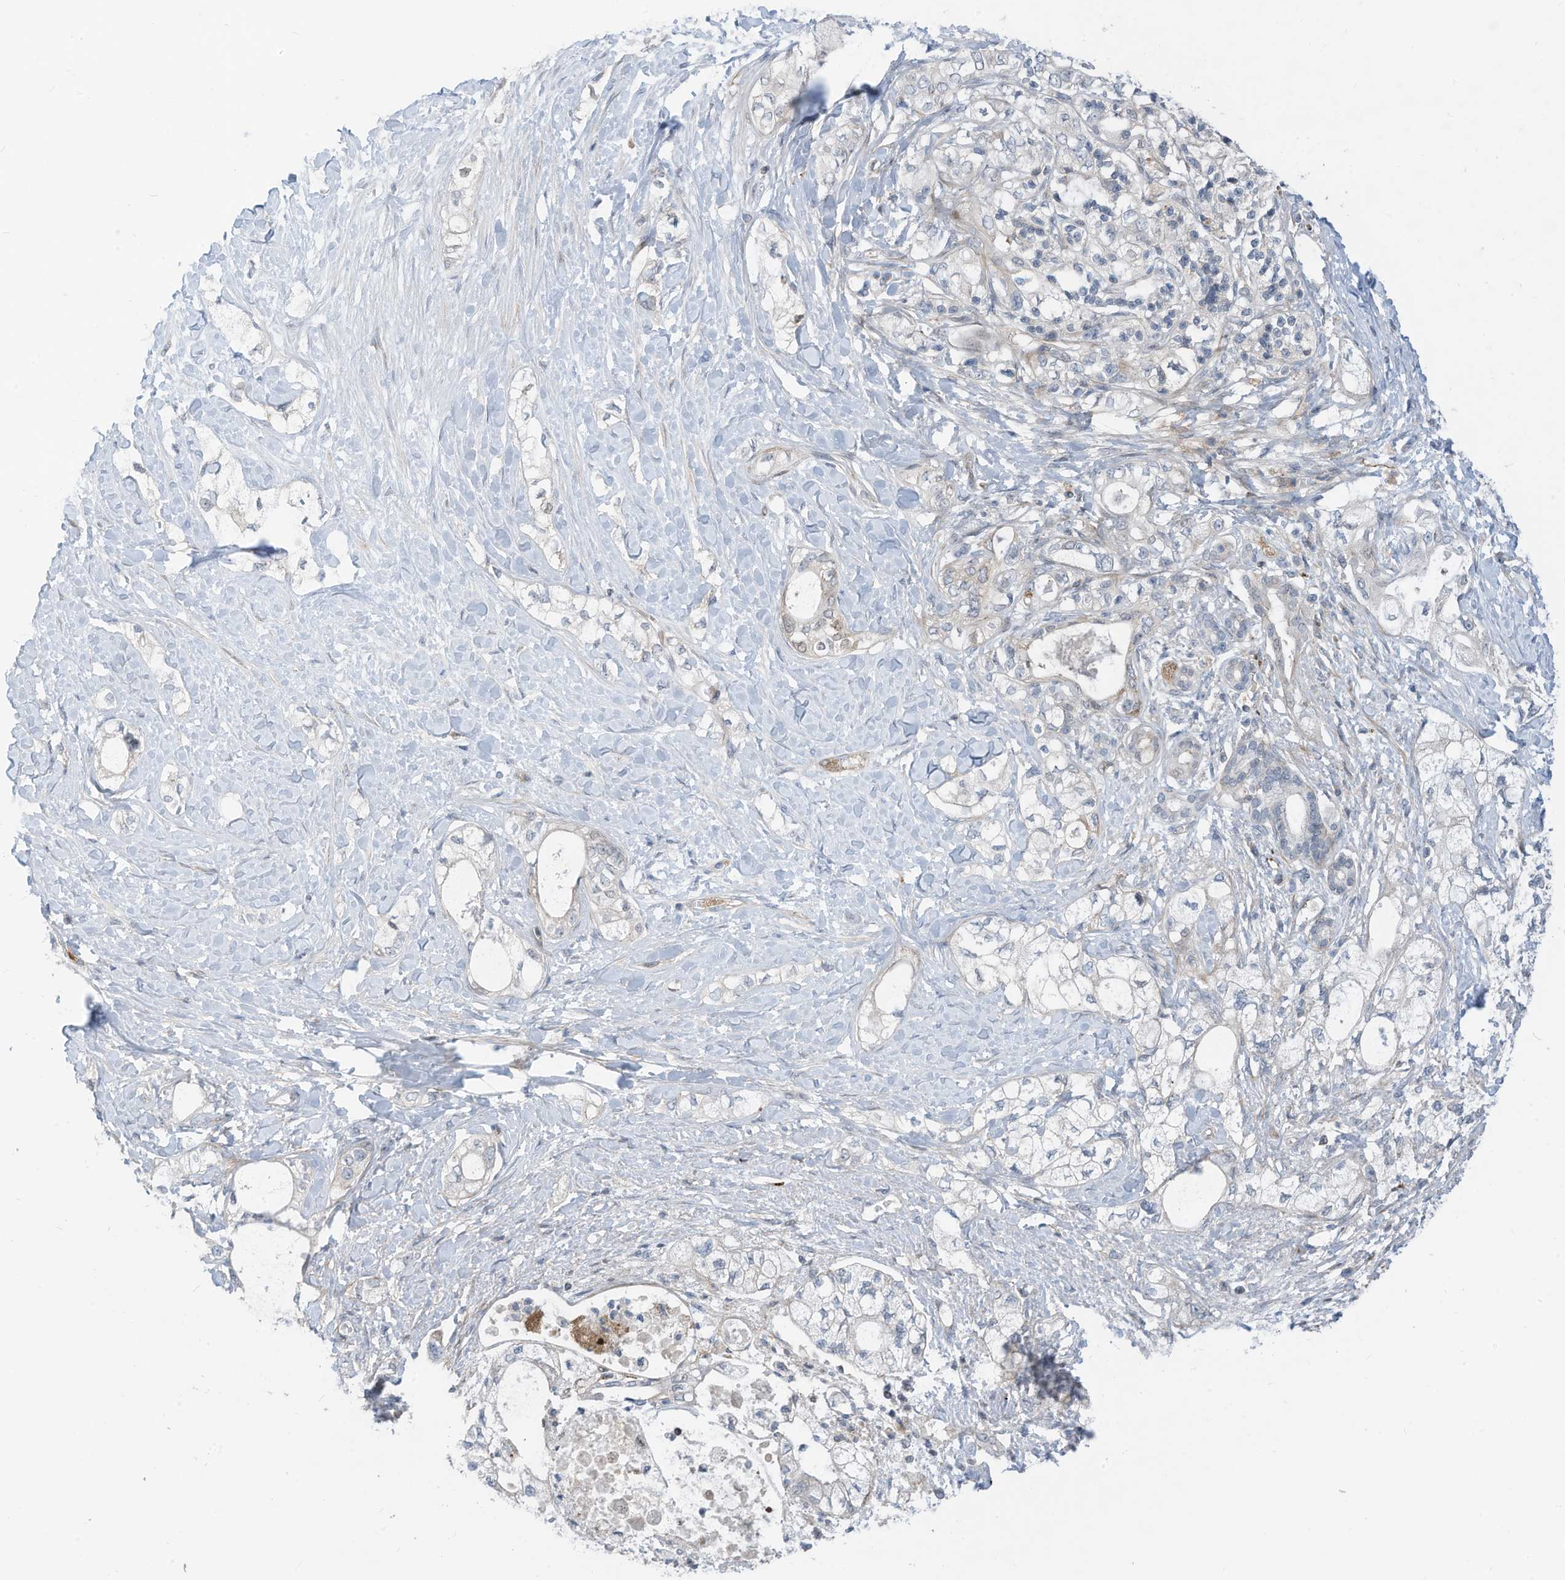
{"staining": {"intensity": "negative", "quantity": "none", "location": "none"}, "tissue": "pancreatic cancer", "cell_type": "Tumor cells", "image_type": "cancer", "snomed": [{"axis": "morphology", "description": "Adenocarcinoma, NOS"}, {"axis": "topography", "description": "Pancreas"}], "caption": "This photomicrograph is of pancreatic cancer stained with immunohistochemistry (IHC) to label a protein in brown with the nuclei are counter-stained blue. There is no staining in tumor cells.", "gene": "GPATCH3", "patient": {"sex": "male", "age": 70}}